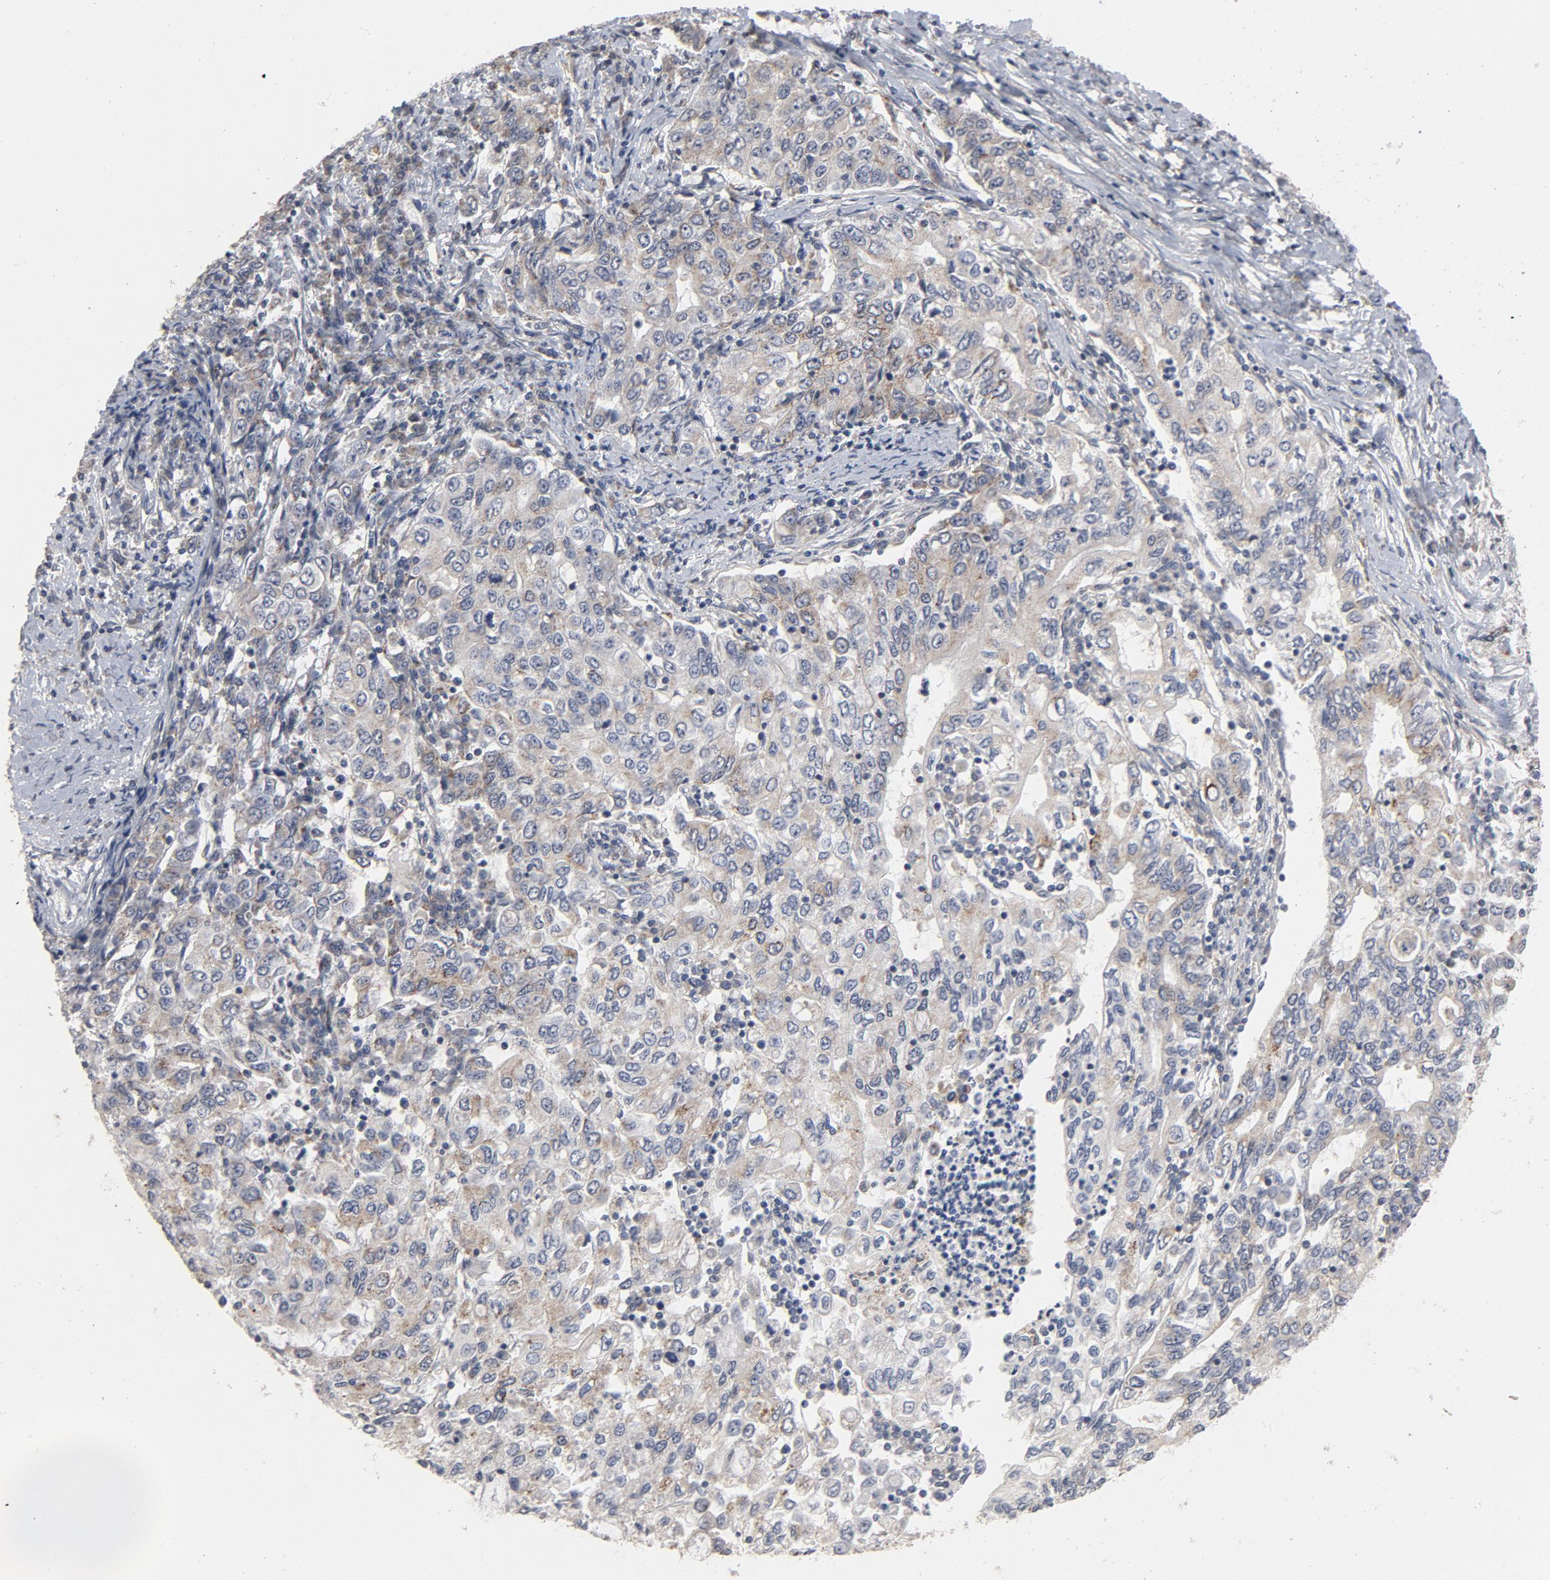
{"staining": {"intensity": "weak", "quantity": "<25%", "location": "cytoplasmic/membranous"}, "tissue": "stomach cancer", "cell_type": "Tumor cells", "image_type": "cancer", "snomed": [{"axis": "morphology", "description": "Adenocarcinoma, NOS"}, {"axis": "topography", "description": "Stomach, lower"}], "caption": "Stomach cancer was stained to show a protein in brown. There is no significant expression in tumor cells.", "gene": "PPP1R1B", "patient": {"sex": "female", "age": 72}}